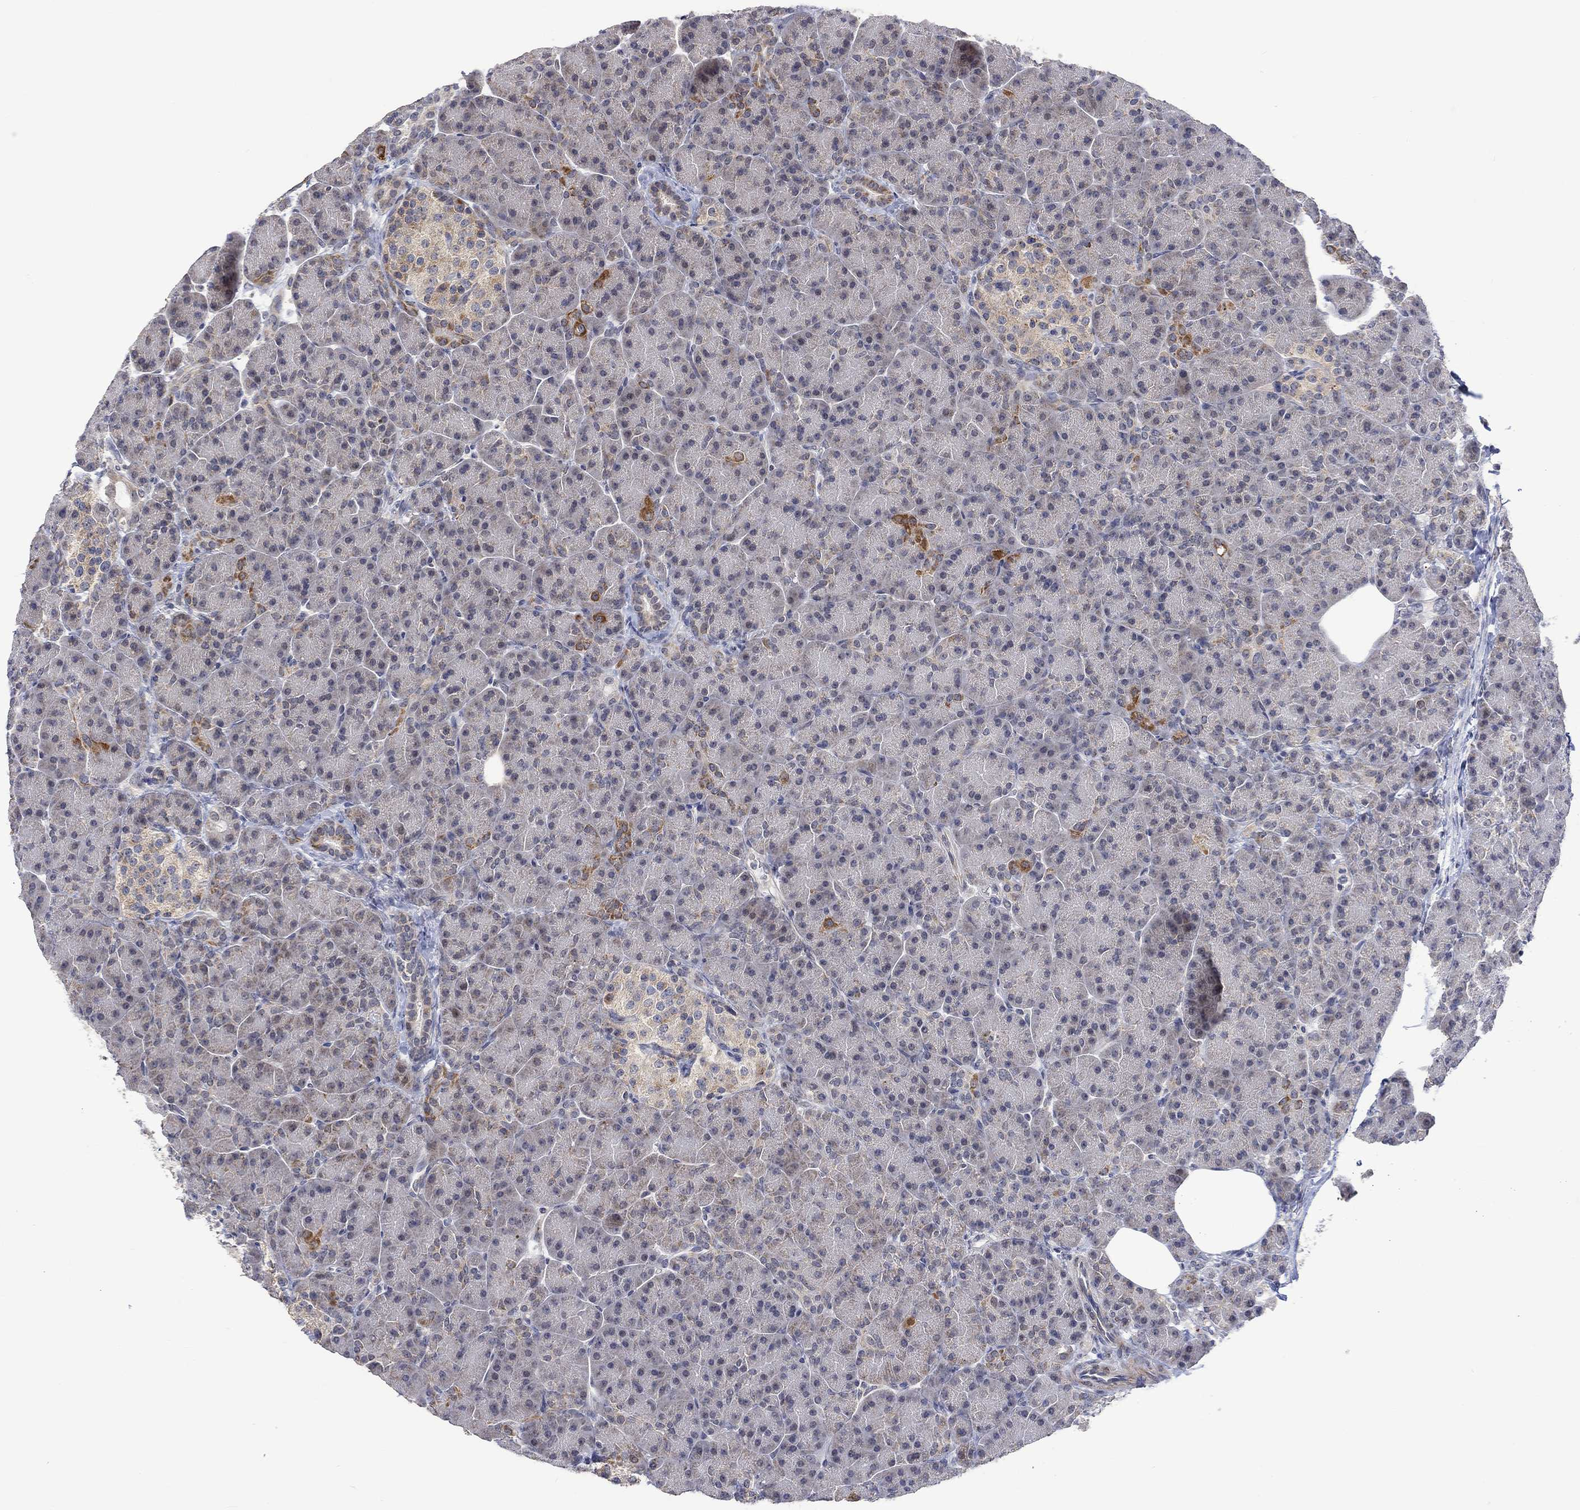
{"staining": {"intensity": "moderate", "quantity": "<25%", "location": "cytoplasmic/membranous"}, "tissue": "pancreas", "cell_type": "Exocrine glandular cells", "image_type": "normal", "snomed": [{"axis": "morphology", "description": "Normal tissue, NOS"}, {"axis": "topography", "description": "Pancreas"}], "caption": "DAB (3,3'-diaminobenzidine) immunohistochemical staining of normal human pancreas shows moderate cytoplasmic/membranous protein staining in approximately <25% of exocrine glandular cells.", "gene": "SLC48A1", "patient": {"sex": "female", "age": 63}}